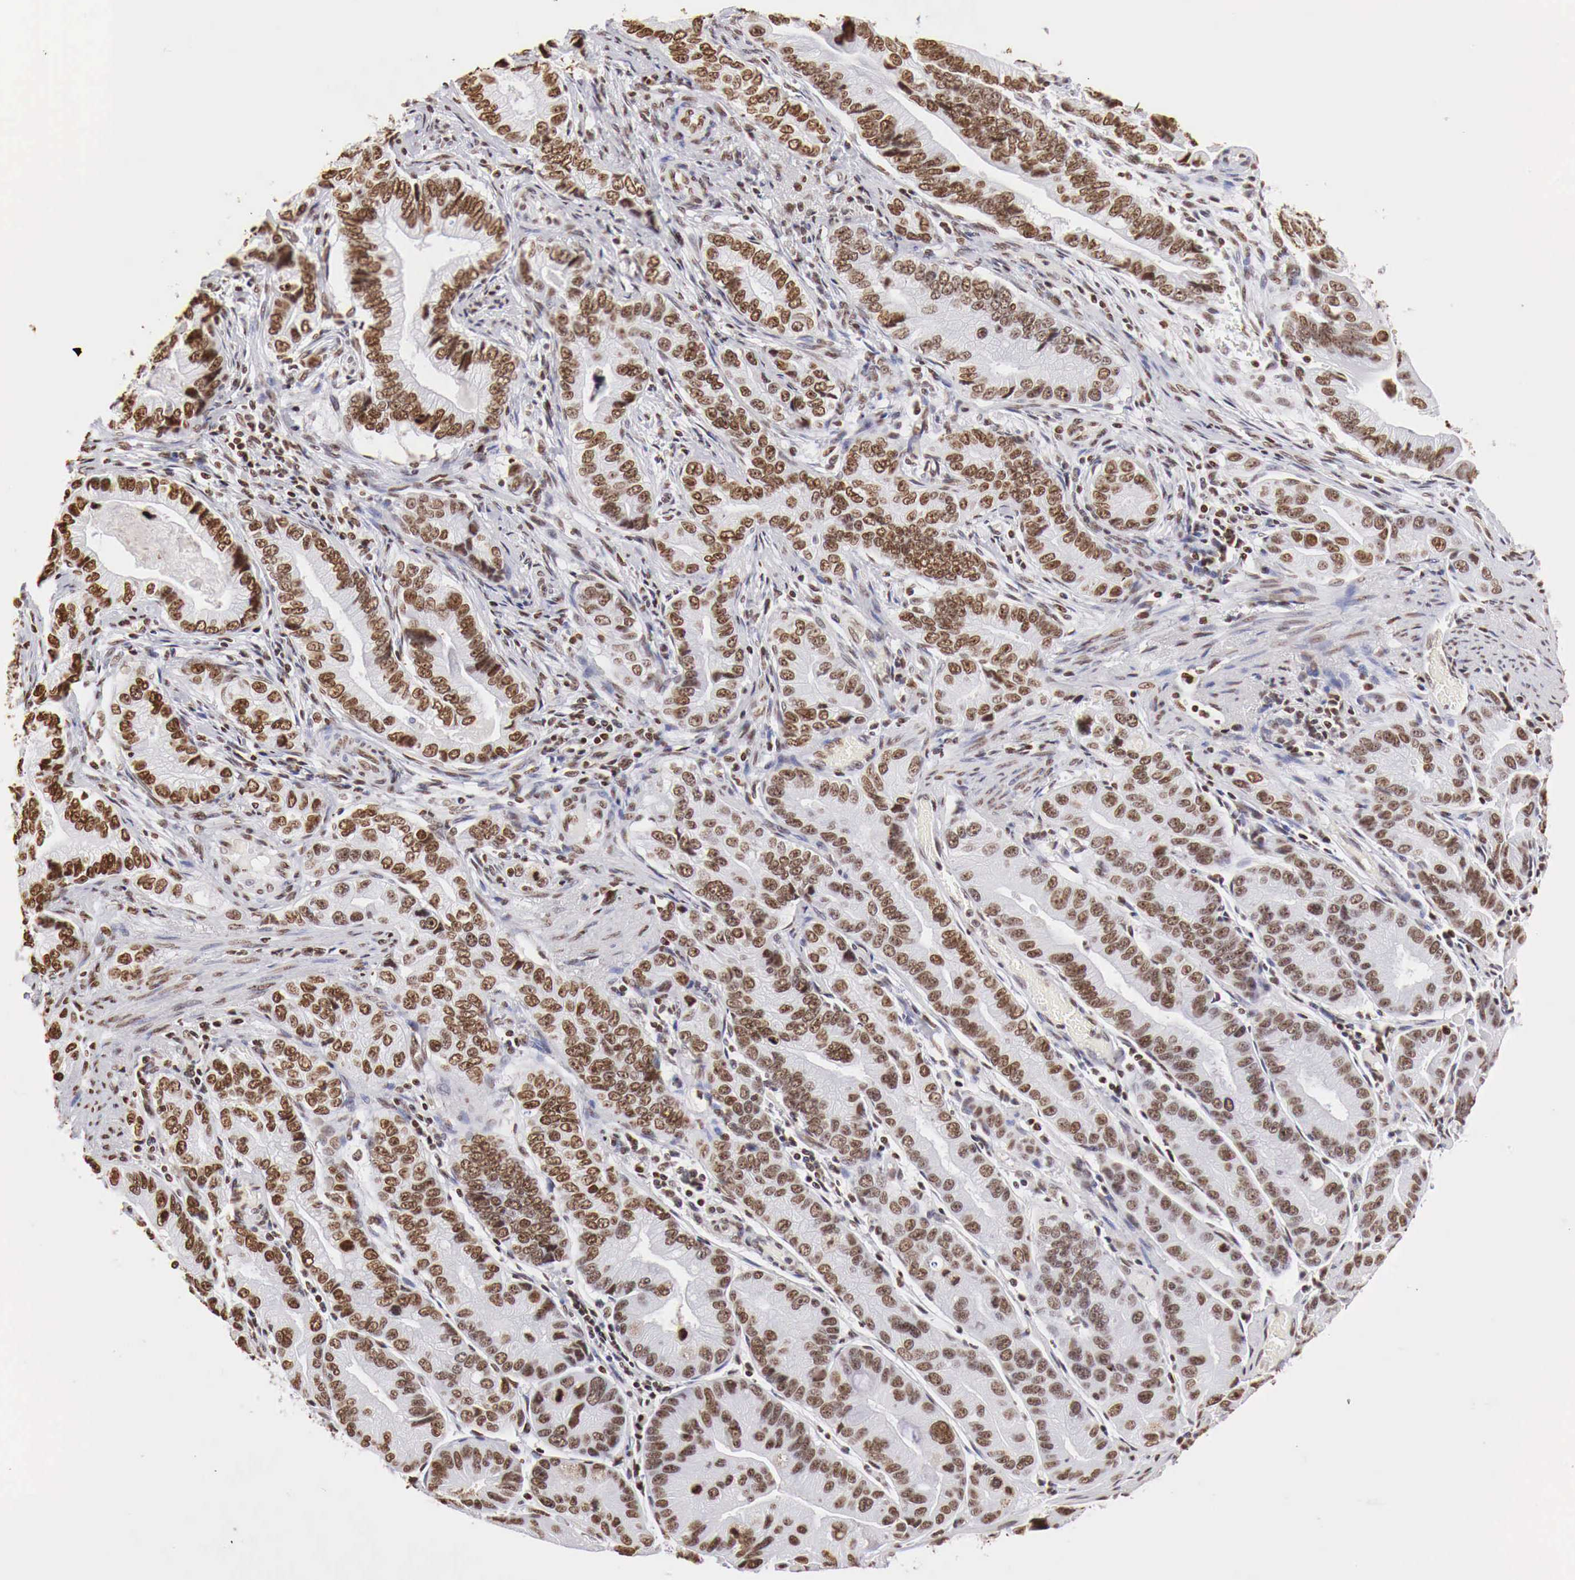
{"staining": {"intensity": "strong", "quantity": ">75%", "location": "nuclear"}, "tissue": "pancreatic cancer", "cell_type": "Tumor cells", "image_type": "cancer", "snomed": [{"axis": "morphology", "description": "Adenocarcinoma, NOS"}, {"axis": "topography", "description": "Pancreas"}, {"axis": "topography", "description": "Stomach, upper"}], "caption": "Immunohistochemical staining of adenocarcinoma (pancreatic) exhibits high levels of strong nuclear expression in about >75% of tumor cells.", "gene": "DKC1", "patient": {"sex": "male", "age": 77}}